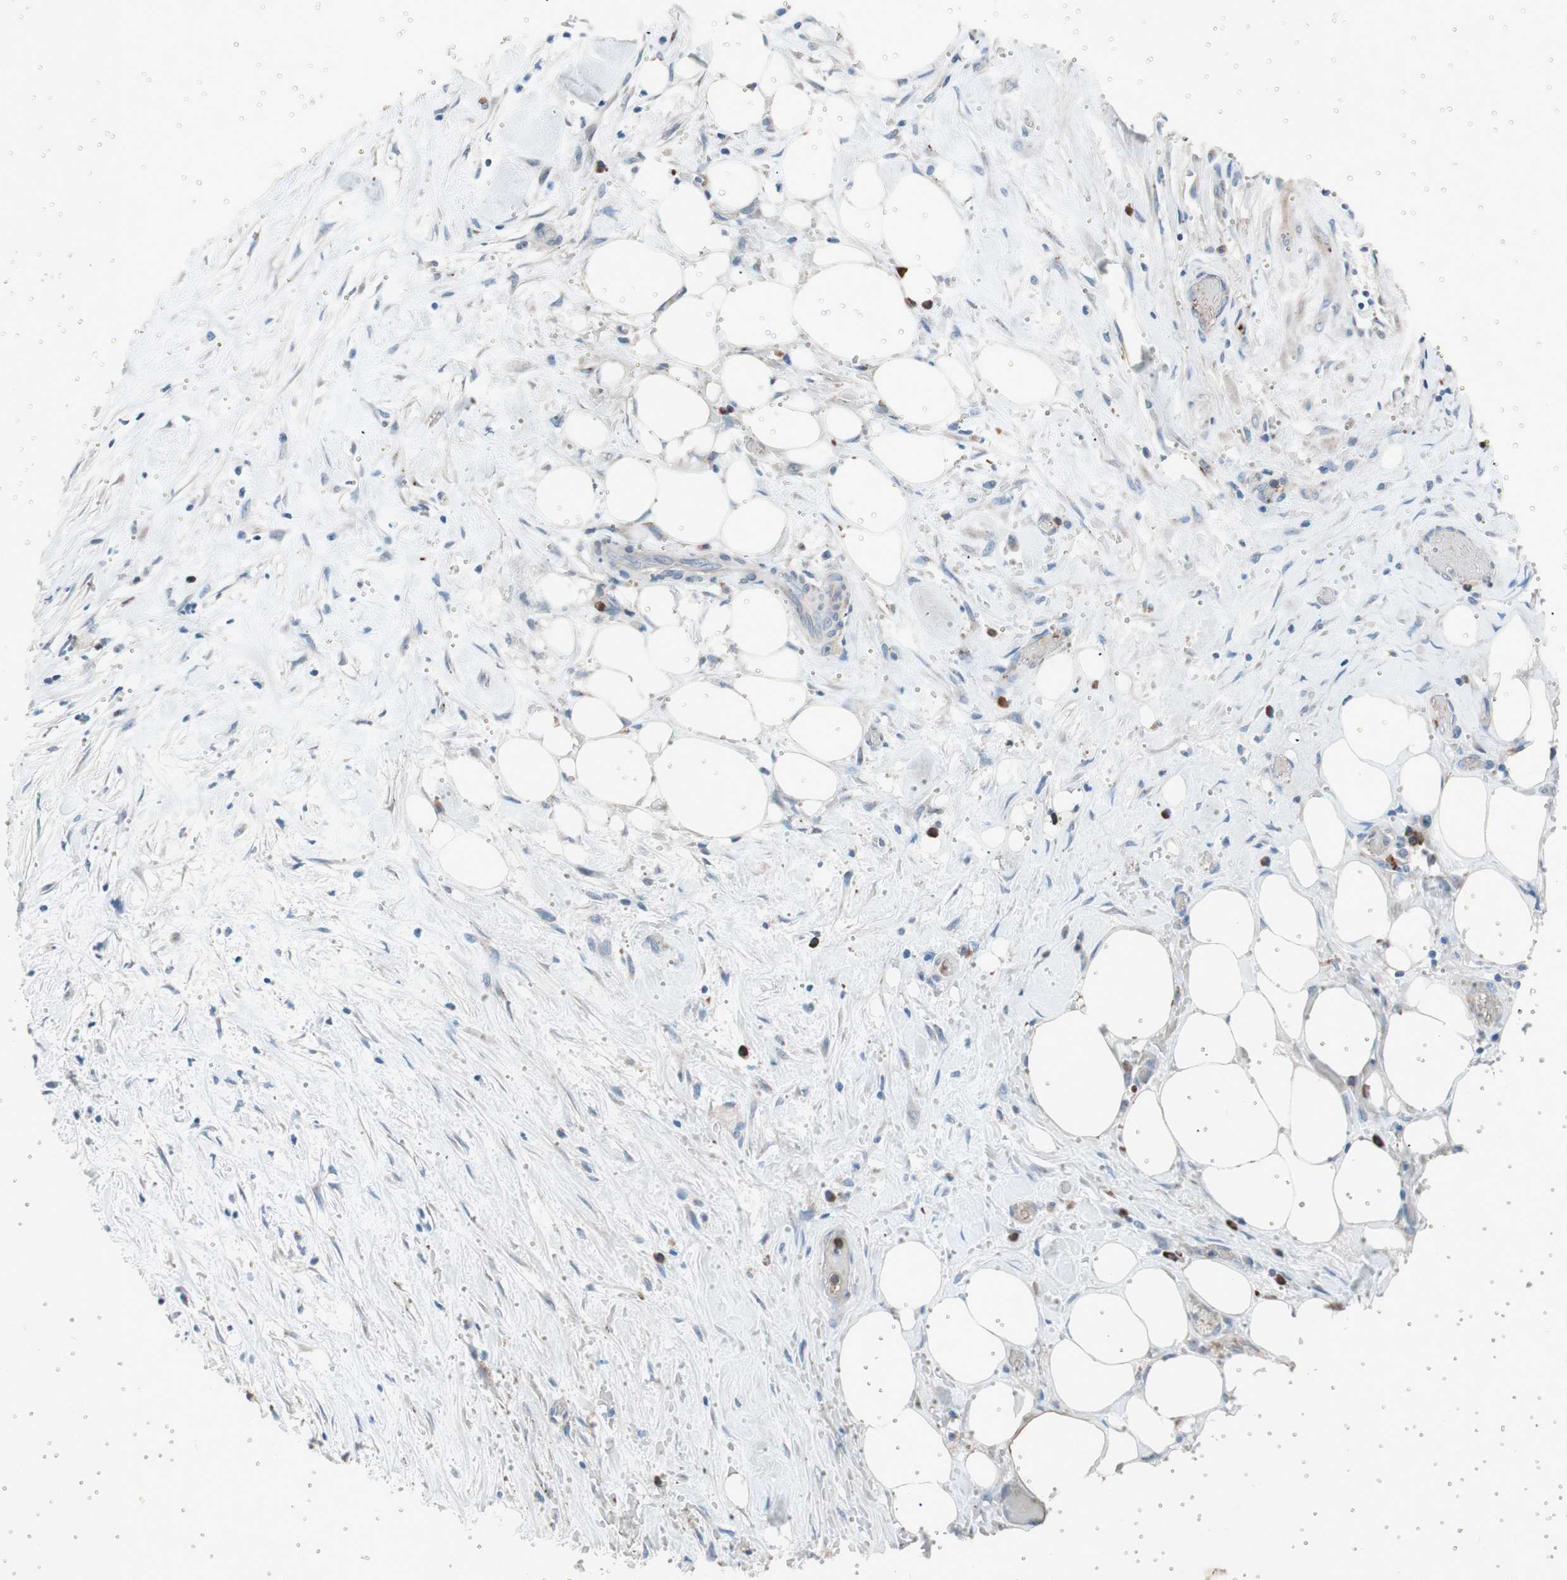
{"staining": {"intensity": "weak", "quantity": "25%-75%", "location": "cytoplasmic/membranous"}, "tissue": "liver cancer", "cell_type": "Tumor cells", "image_type": "cancer", "snomed": [{"axis": "morphology", "description": "Cholangiocarcinoma"}, {"axis": "topography", "description": "Liver"}], "caption": "Liver cholangiocarcinoma tissue displays weak cytoplasmic/membranous expression in about 25%-75% of tumor cells (Brightfield microscopy of DAB IHC at high magnification).", "gene": "GRB7", "patient": {"sex": "female", "age": 68}}